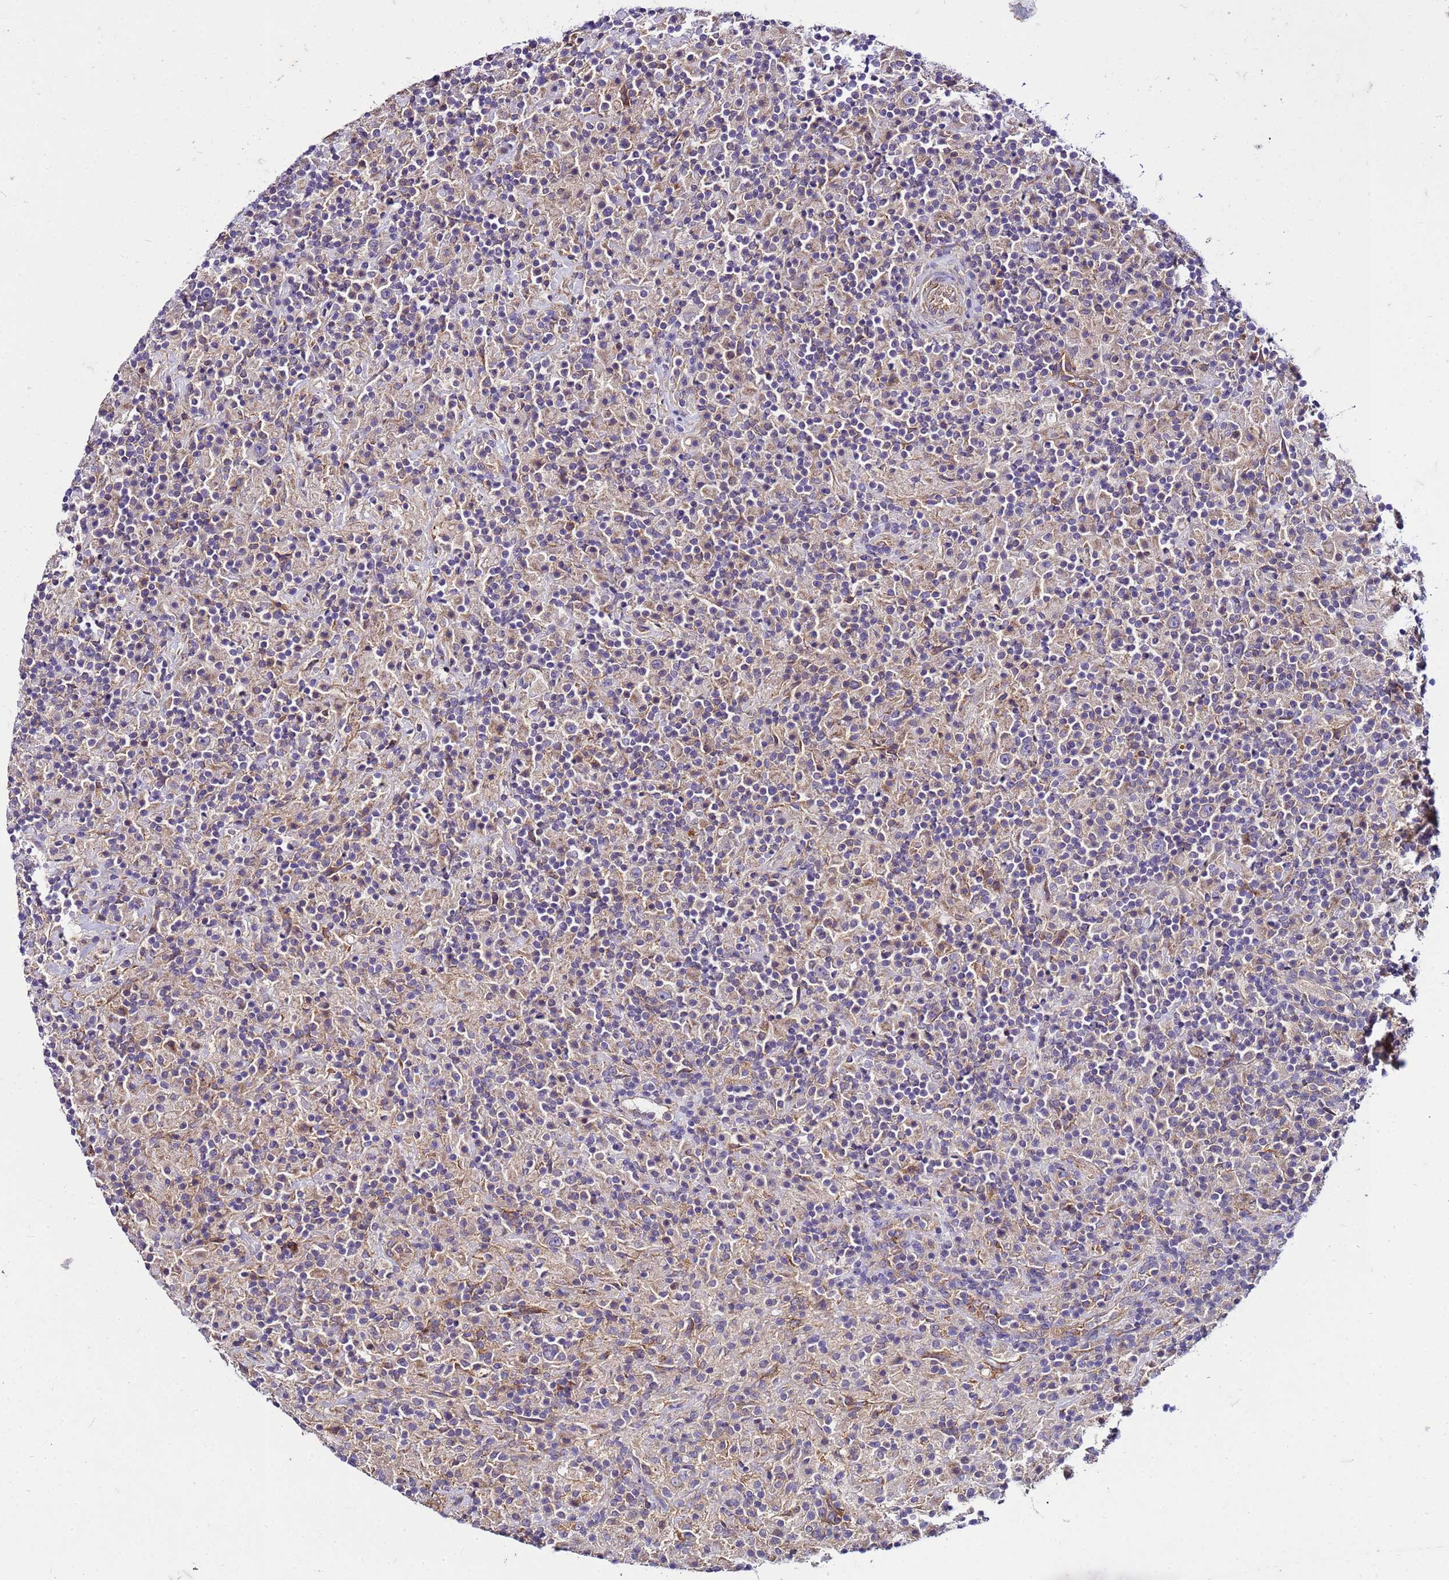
{"staining": {"intensity": "weak", "quantity": "<25%", "location": "cytoplasmic/membranous"}, "tissue": "lymphoma", "cell_type": "Tumor cells", "image_type": "cancer", "snomed": [{"axis": "morphology", "description": "Hodgkin's disease, NOS"}, {"axis": "topography", "description": "Lymph node"}], "caption": "A photomicrograph of human lymphoma is negative for staining in tumor cells.", "gene": "PKD1", "patient": {"sex": "male", "age": 70}}